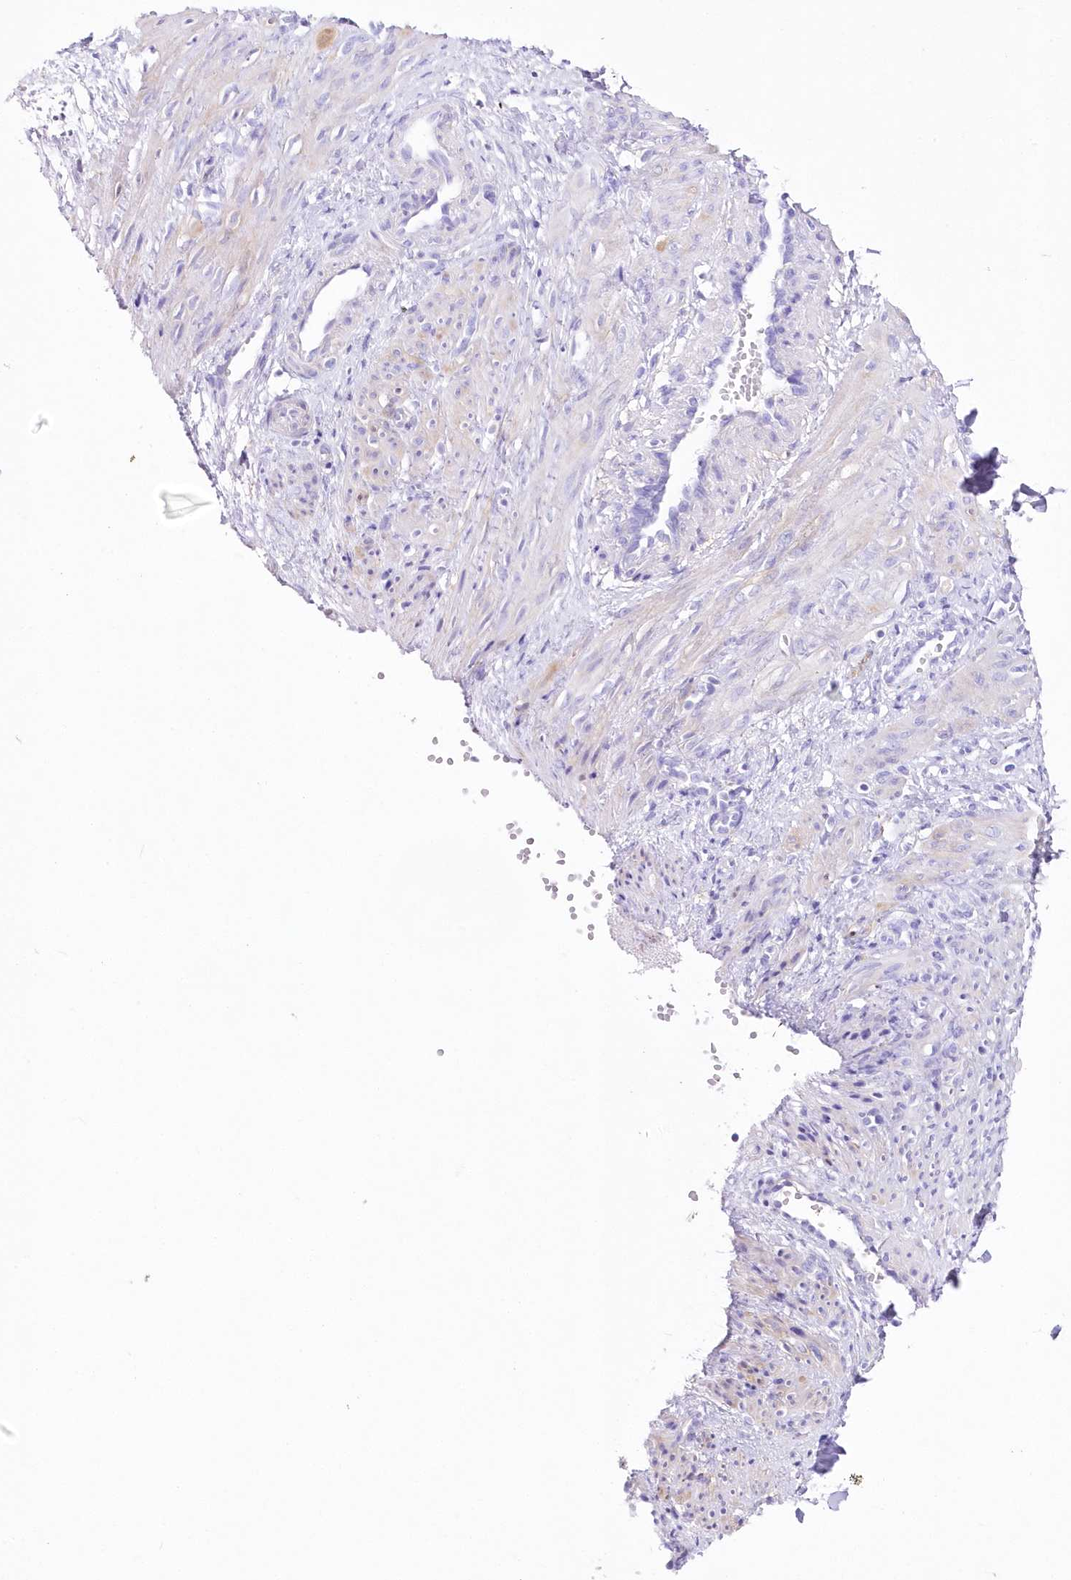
{"staining": {"intensity": "weak", "quantity": "25%-75%", "location": "cytoplasmic/membranous"}, "tissue": "smooth muscle", "cell_type": "Smooth muscle cells", "image_type": "normal", "snomed": [{"axis": "morphology", "description": "Normal tissue, NOS"}, {"axis": "topography", "description": "Endometrium"}], "caption": "Protein expression by immunohistochemistry shows weak cytoplasmic/membranous positivity in about 25%-75% of smooth muscle cells in unremarkable smooth muscle.", "gene": "DNAJC19", "patient": {"sex": "female", "age": 33}}